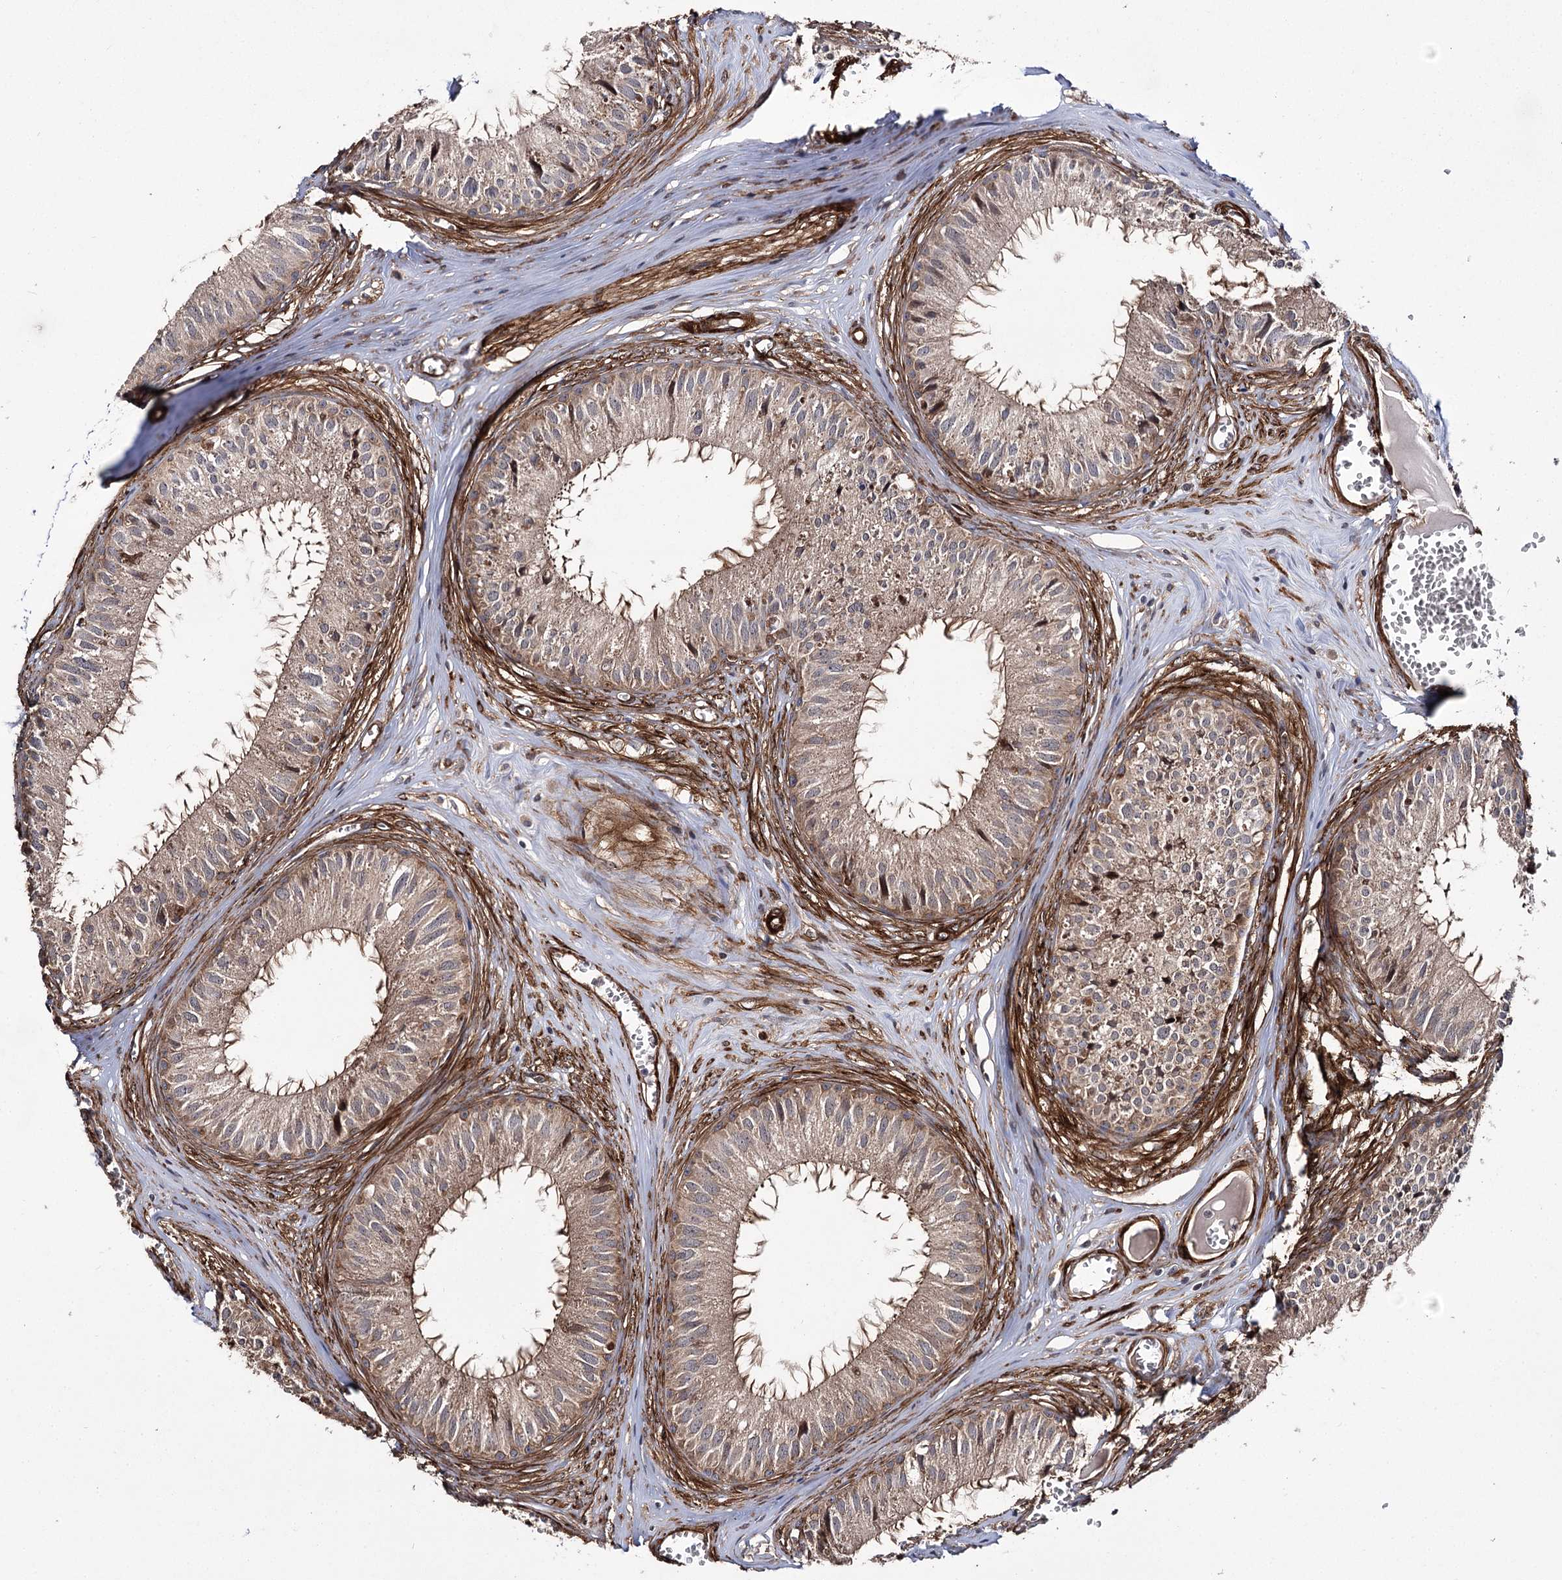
{"staining": {"intensity": "moderate", "quantity": ">75%", "location": "cytoplasmic/membranous"}, "tissue": "epididymis", "cell_type": "Glandular cells", "image_type": "normal", "snomed": [{"axis": "morphology", "description": "Normal tissue, NOS"}, {"axis": "topography", "description": "Epididymis"}], "caption": "A high-resolution histopathology image shows IHC staining of benign epididymis, which demonstrates moderate cytoplasmic/membranous expression in about >75% of glandular cells.", "gene": "MYO1C", "patient": {"sex": "male", "age": 36}}